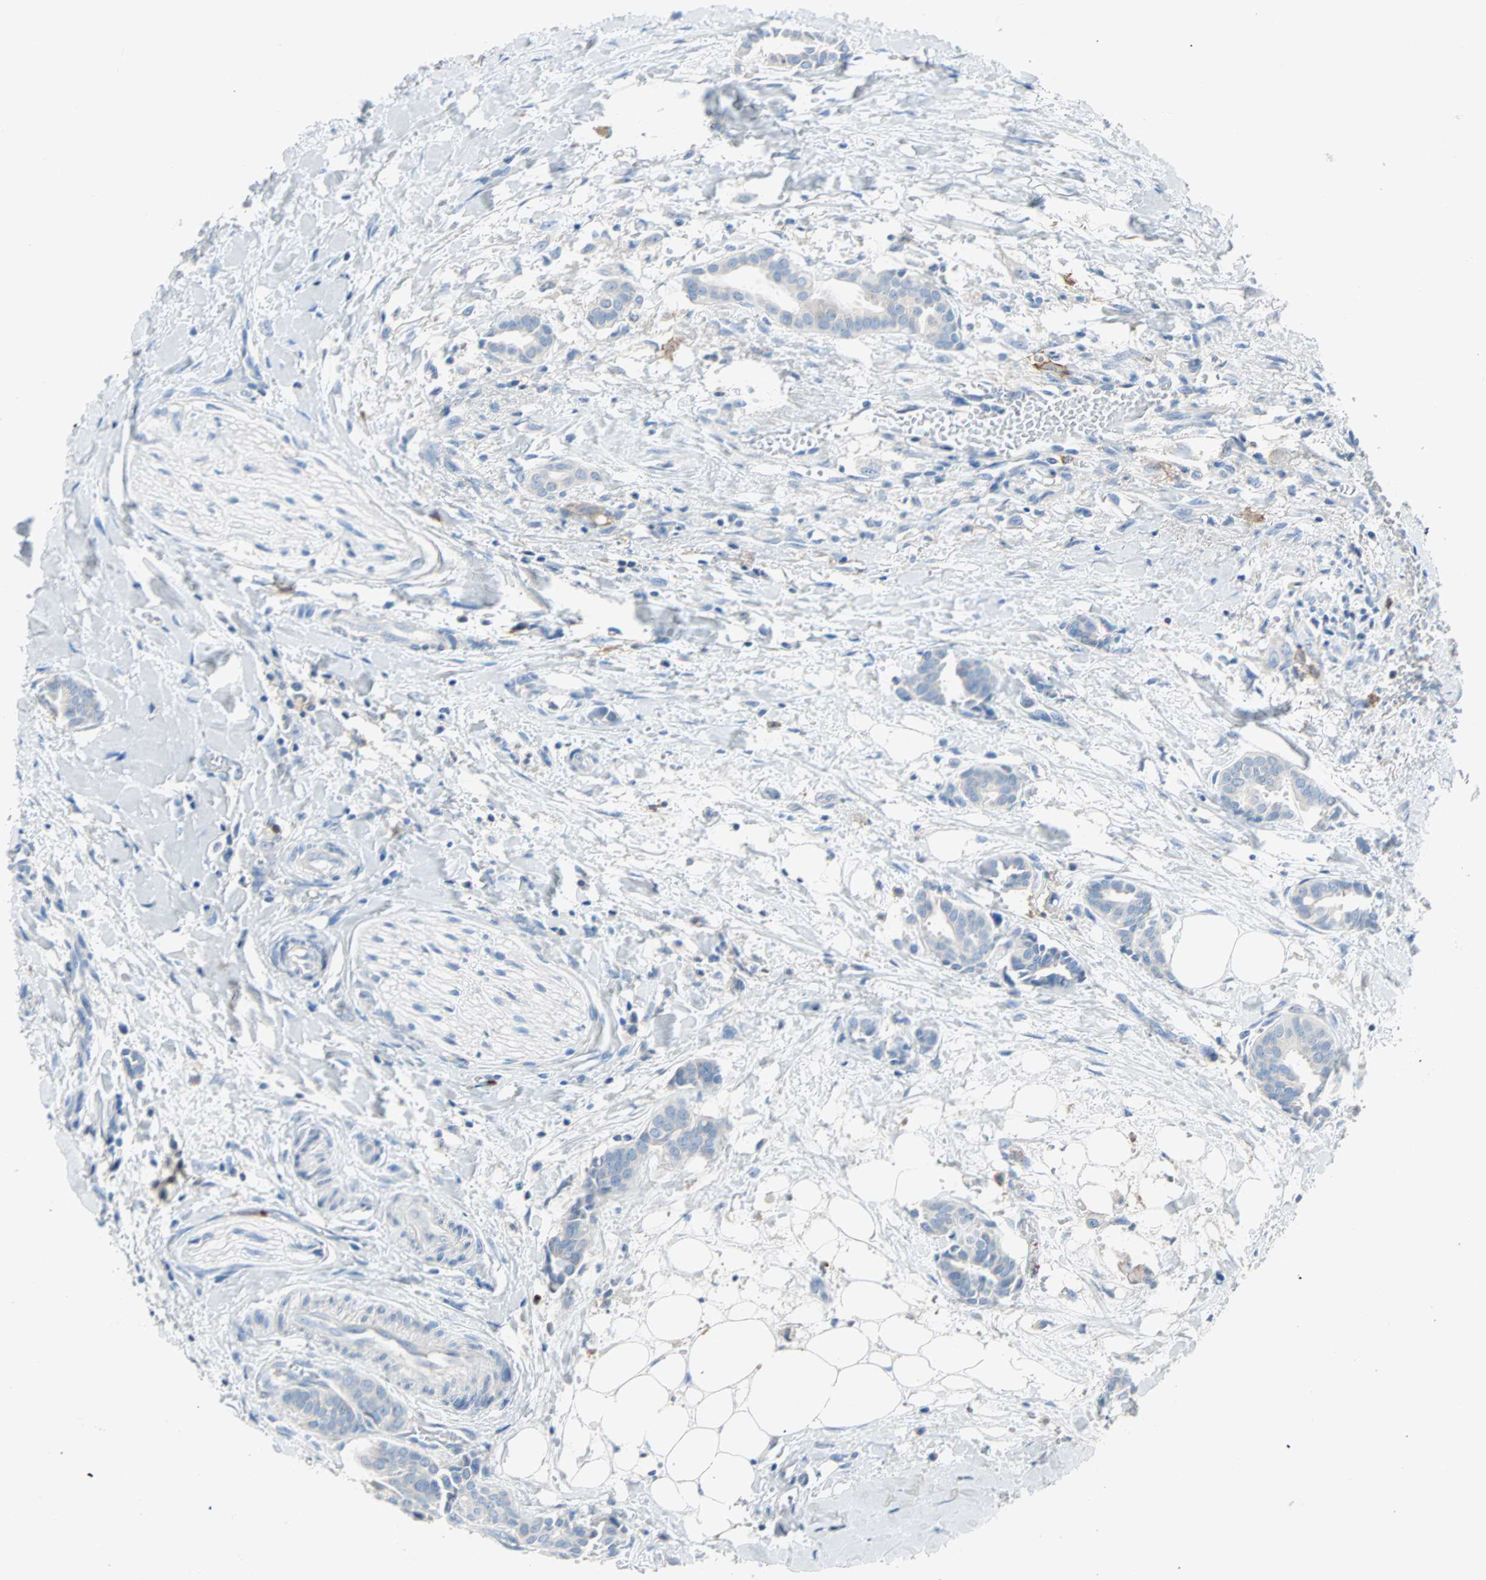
{"staining": {"intensity": "negative", "quantity": "none", "location": "none"}, "tissue": "head and neck cancer", "cell_type": "Tumor cells", "image_type": "cancer", "snomed": [{"axis": "morphology", "description": "Adenocarcinoma, NOS"}, {"axis": "topography", "description": "Salivary gland"}, {"axis": "topography", "description": "Head-Neck"}], "caption": "The IHC micrograph has no significant expression in tumor cells of head and neck adenocarcinoma tissue.", "gene": "CLEC4A", "patient": {"sex": "female", "age": 59}}